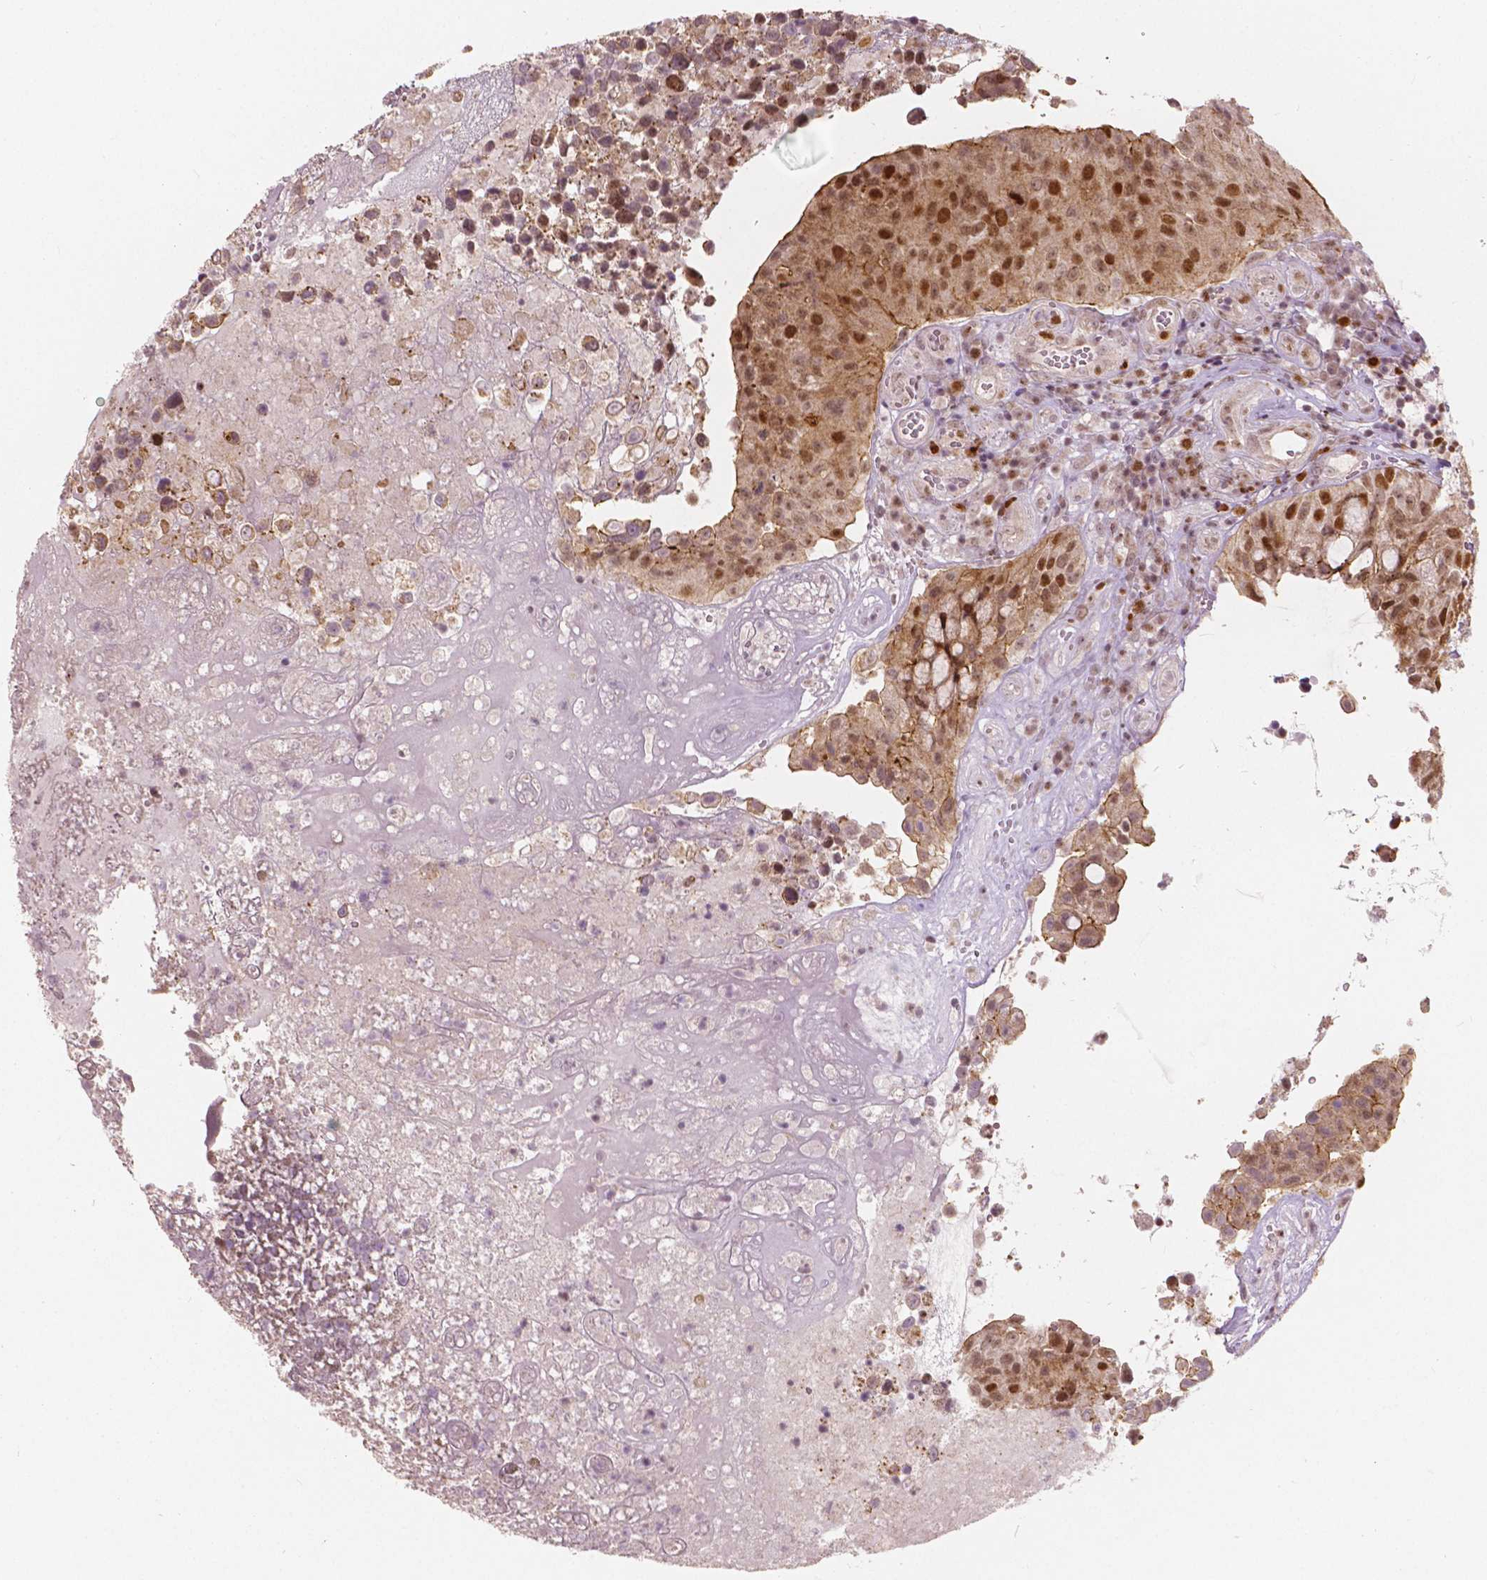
{"staining": {"intensity": "strong", "quantity": ">75%", "location": "nuclear"}, "tissue": "urothelial cancer", "cell_type": "Tumor cells", "image_type": "cancer", "snomed": [{"axis": "morphology", "description": "Urothelial carcinoma, Low grade"}, {"axis": "topography", "description": "Urinary bladder"}], "caption": "This micrograph reveals immunohistochemistry (IHC) staining of low-grade urothelial carcinoma, with high strong nuclear positivity in approximately >75% of tumor cells.", "gene": "NSD2", "patient": {"sex": "male", "age": 76}}